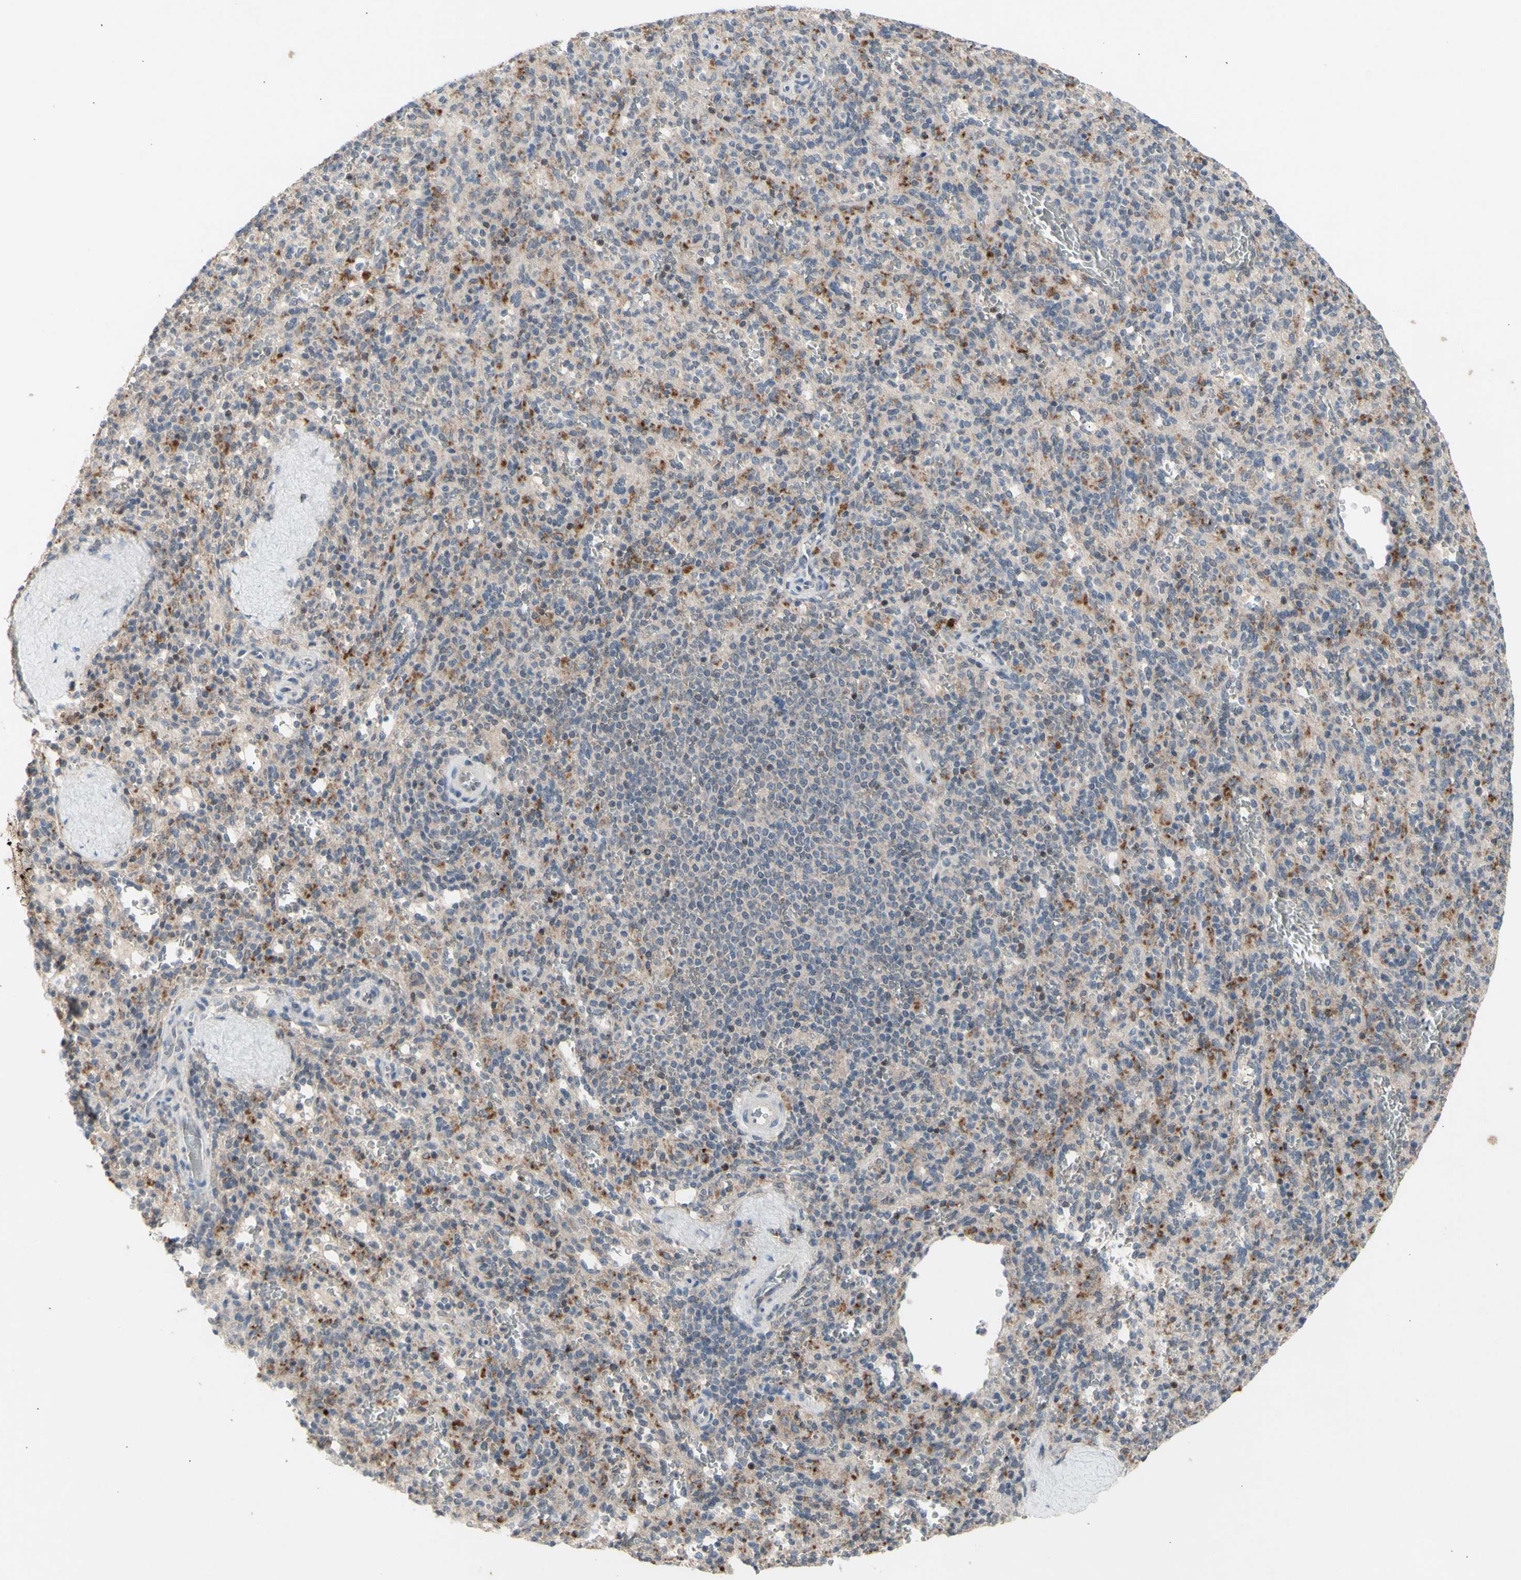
{"staining": {"intensity": "strong", "quantity": "<25%", "location": "cytoplasmic/membranous,nuclear"}, "tissue": "spleen", "cell_type": "Cells in red pulp", "image_type": "normal", "snomed": [{"axis": "morphology", "description": "Normal tissue, NOS"}, {"axis": "topography", "description": "Spleen"}], "caption": "Immunohistochemical staining of benign human spleen displays strong cytoplasmic/membranous,nuclear protein staining in about <25% of cells in red pulp. The protein is stained brown, and the nuclei are stained in blue (DAB (3,3'-diaminobenzidine) IHC with brightfield microscopy, high magnification).", "gene": "NLRP1", "patient": {"sex": "male", "age": 36}}